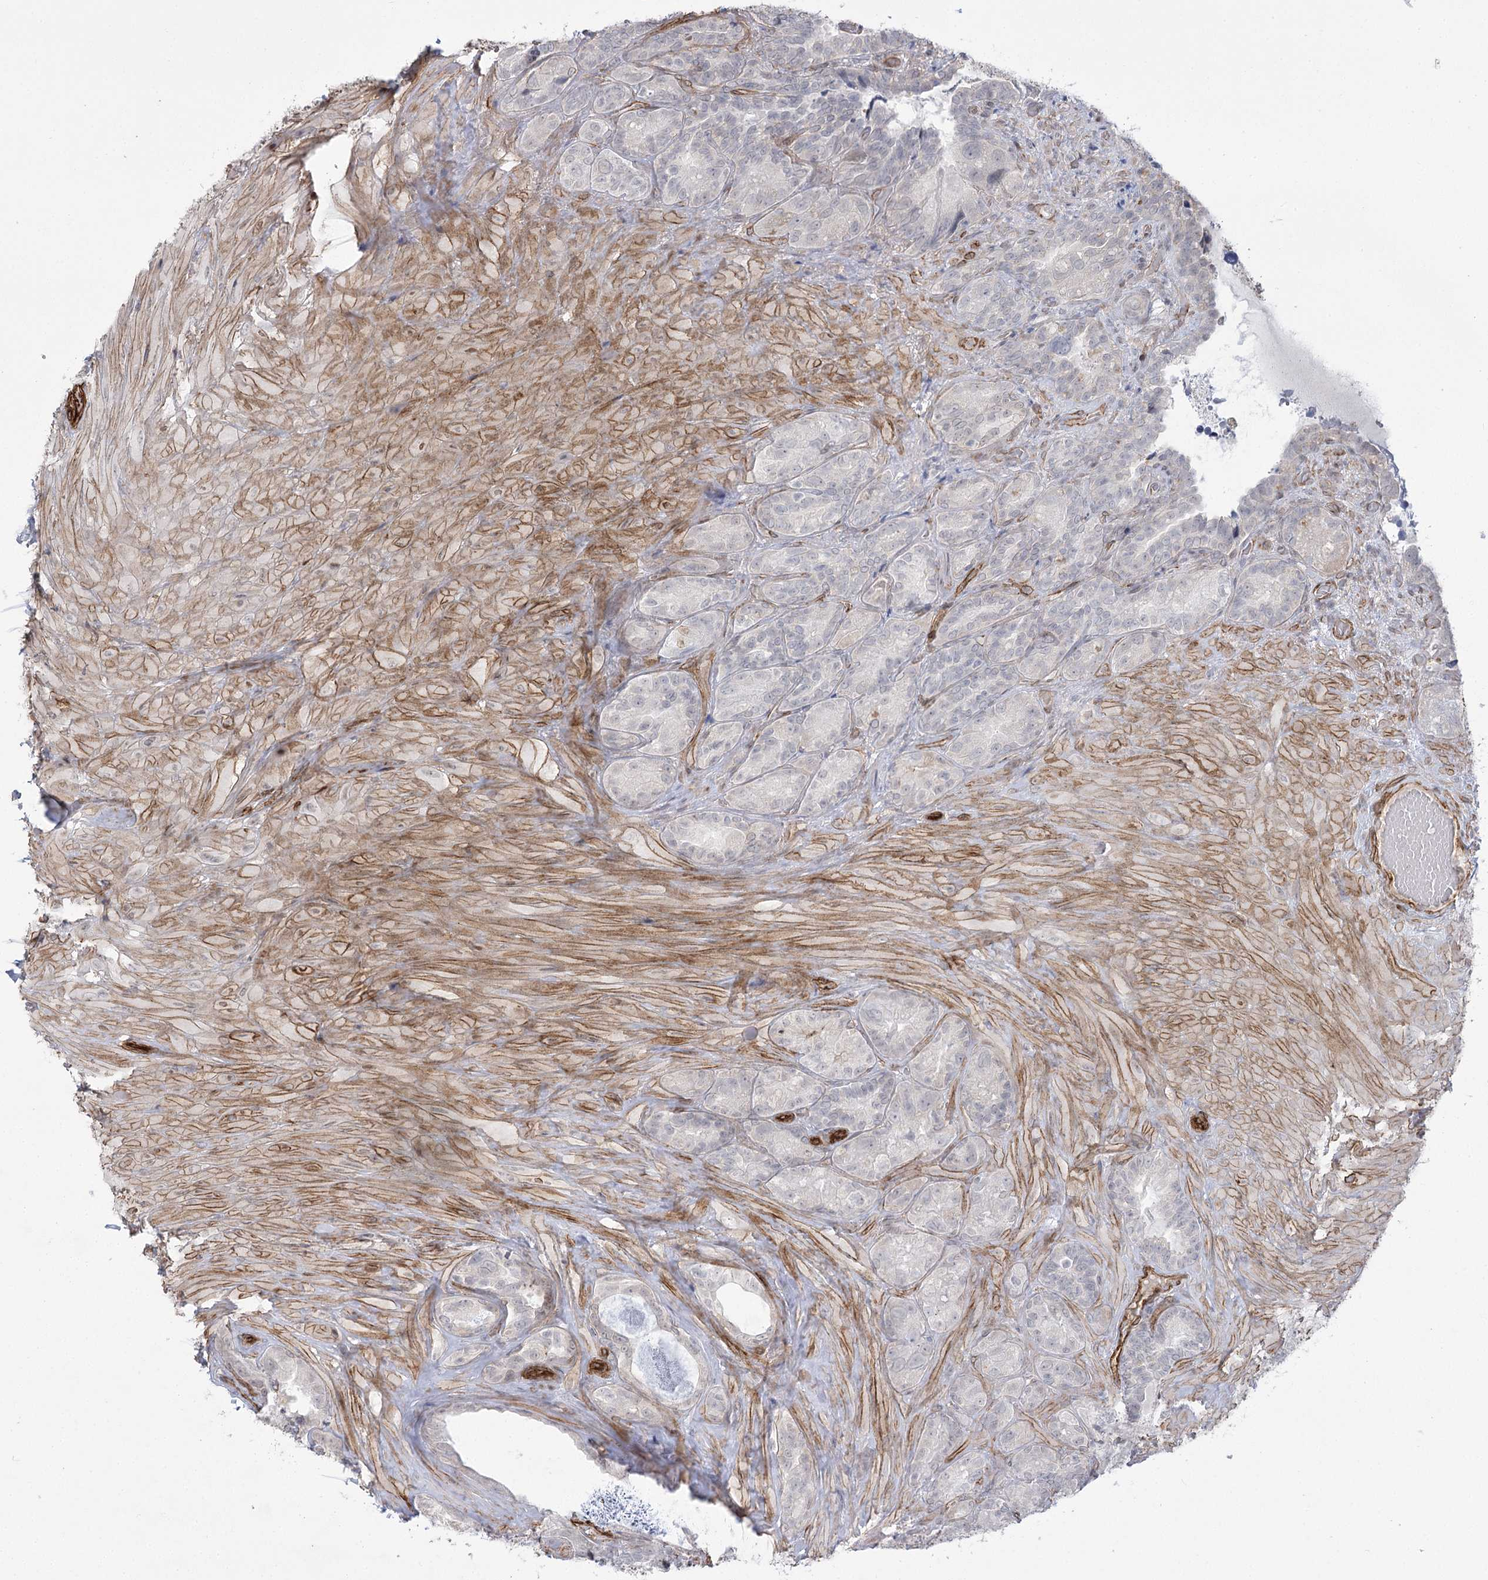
{"staining": {"intensity": "weak", "quantity": "<25%", "location": "nuclear"}, "tissue": "seminal vesicle", "cell_type": "Glandular cells", "image_type": "normal", "snomed": [{"axis": "morphology", "description": "Normal tissue, NOS"}, {"axis": "topography", "description": "Seminal veicle"}, {"axis": "topography", "description": "Peripheral nerve tissue"}], "caption": "Seminal vesicle stained for a protein using immunohistochemistry (IHC) displays no staining glandular cells.", "gene": "AMTN", "patient": {"sex": "male", "age": 67}}